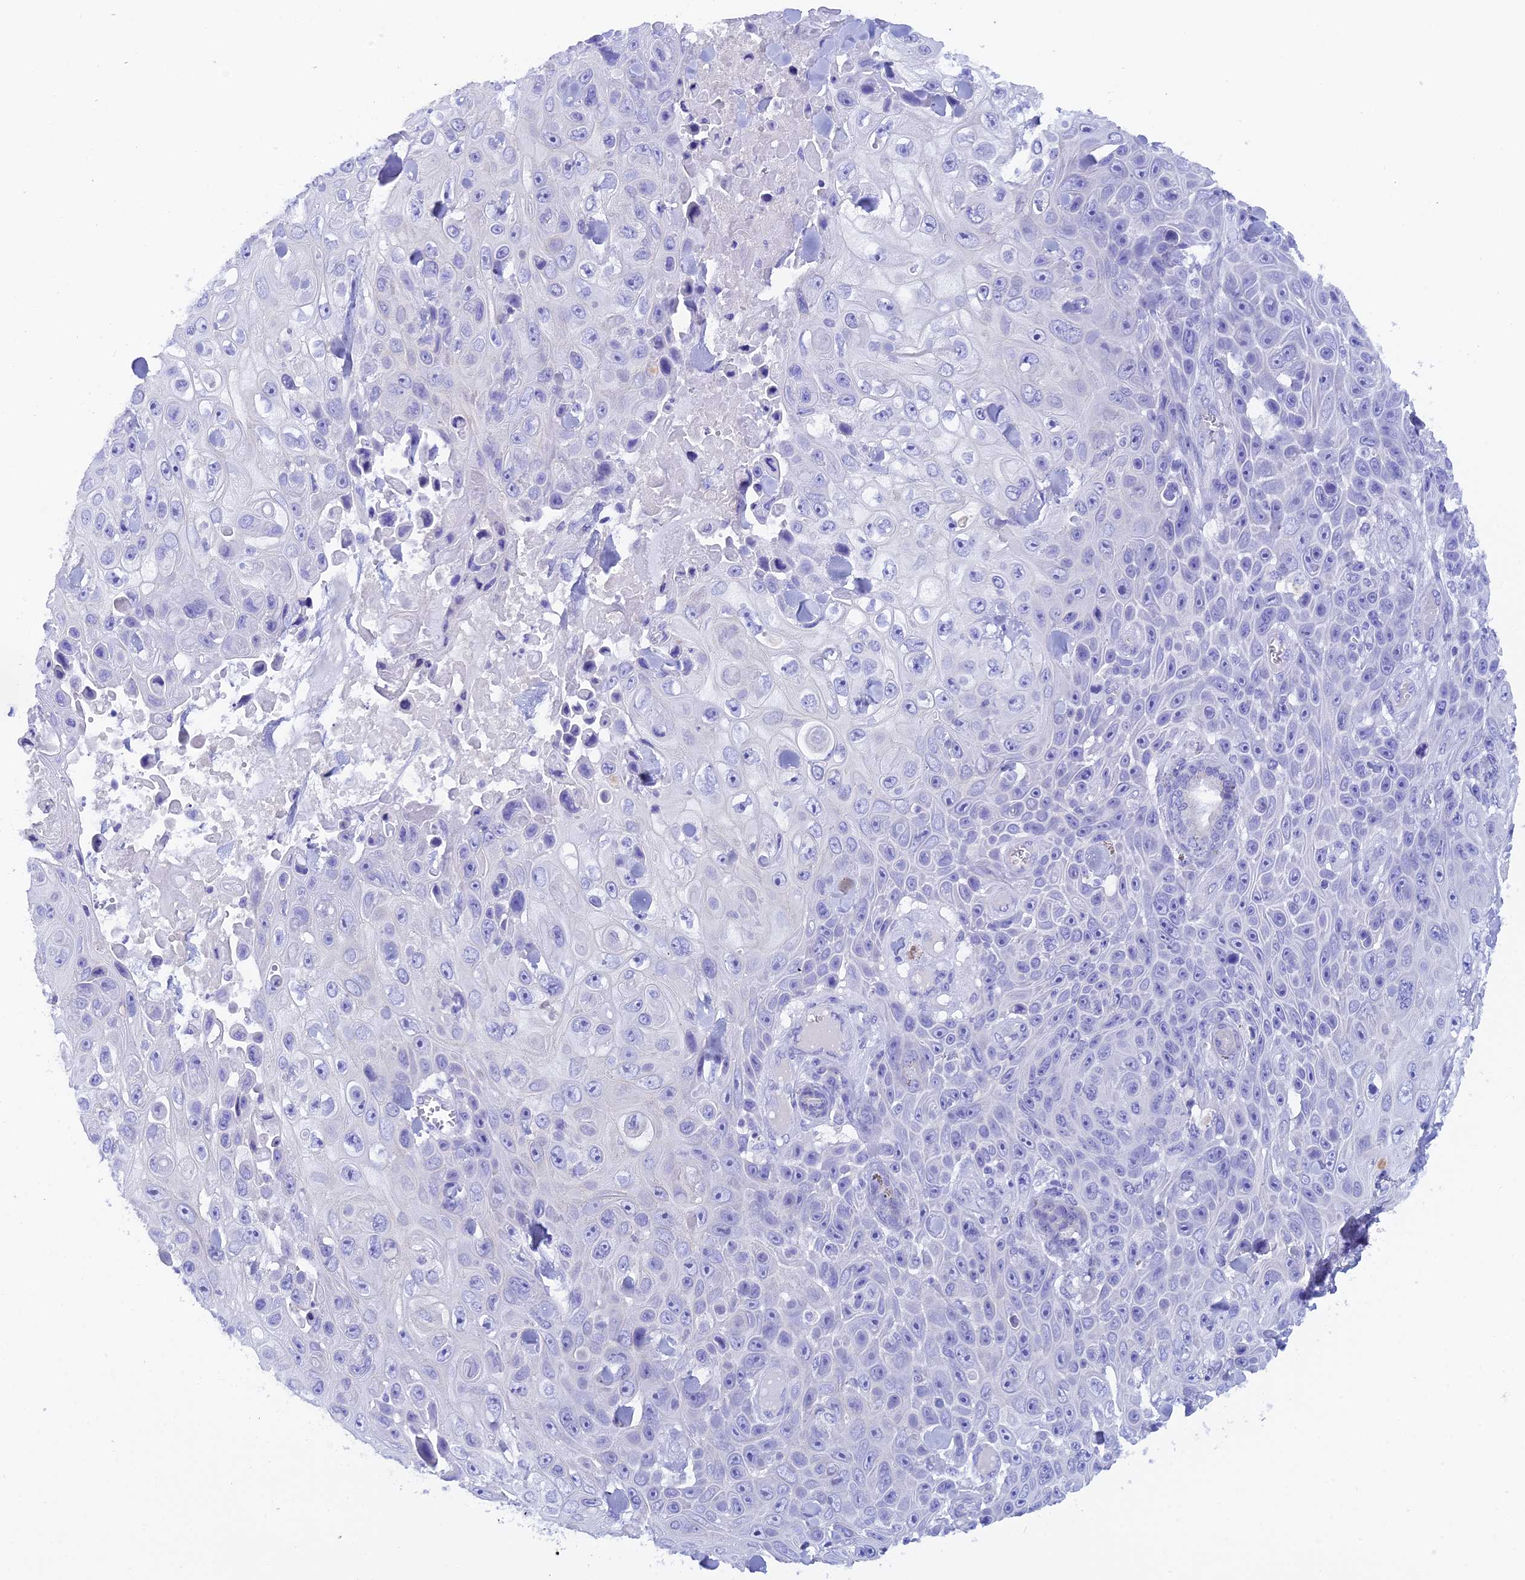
{"staining": {"intensity": "negative", "quantity": "none", "location": "none"}, "tissue": "skin cancer", "cell_type": "Tumor cells", "image_type": "cancer", "snomed": [{"axis": "morphology", "description": "Squamous cell carcinoma, NOS"}, {"axis": "topography", "description": "Skin"}], "caption": "Skin cancer (squamous cell carcinoma) stained for a protein using immunohistochemistry reveals no staining tumor cells.", "gene": "REG1A", "patient": {"sex": "male", "age": 82}}